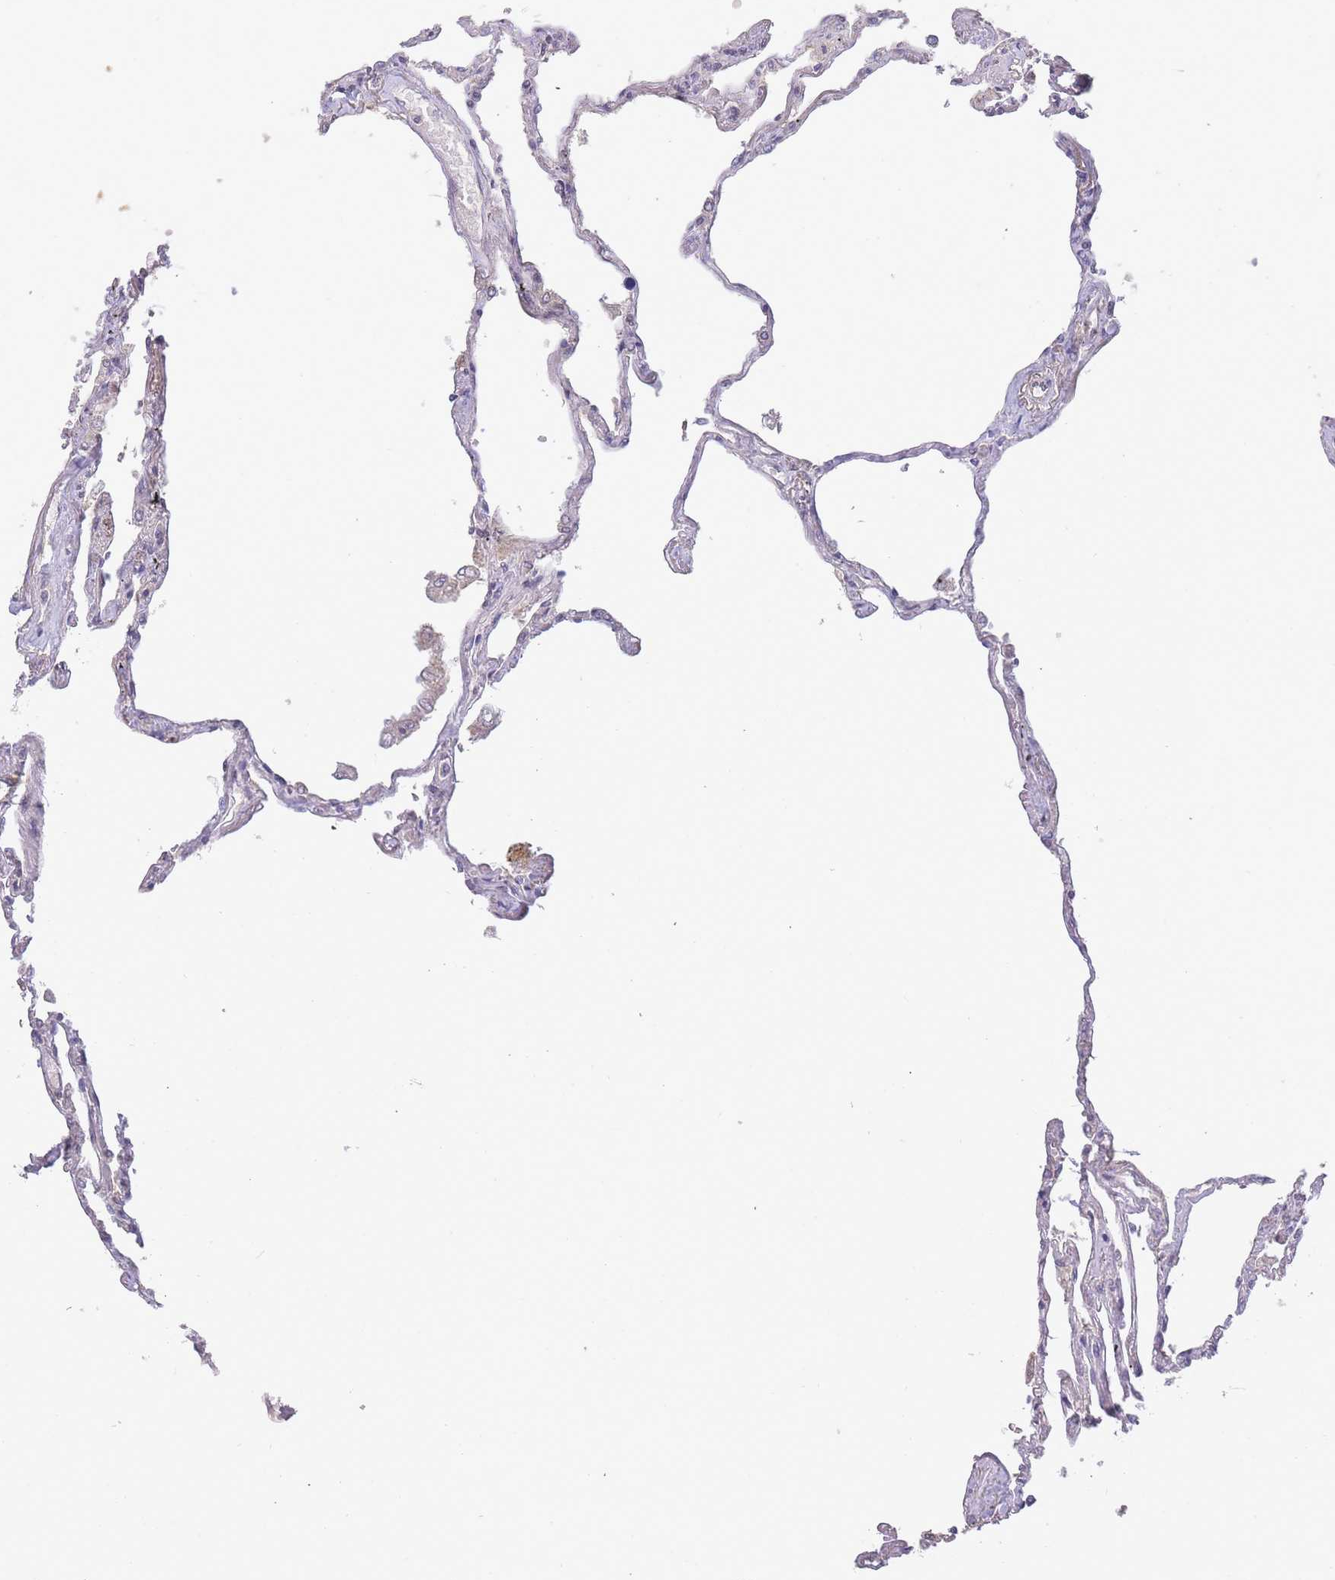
{"staining": {"intensity": "negative", "quantity": "none", "location": "none"}, "tissue": "lung", "cell_type": "Alveolar cells", "image_type": "normal", "snomed": [{"axis": "morphology", "description": "Normal tissue, NOS"}, {"axis": "topography", "description": "Lung"}], "caption": "A micrograph of human lung is negative for staining in alveolar cells.", "gene": "RNF144B", "patient": {"sex": "female", "age": 67}}